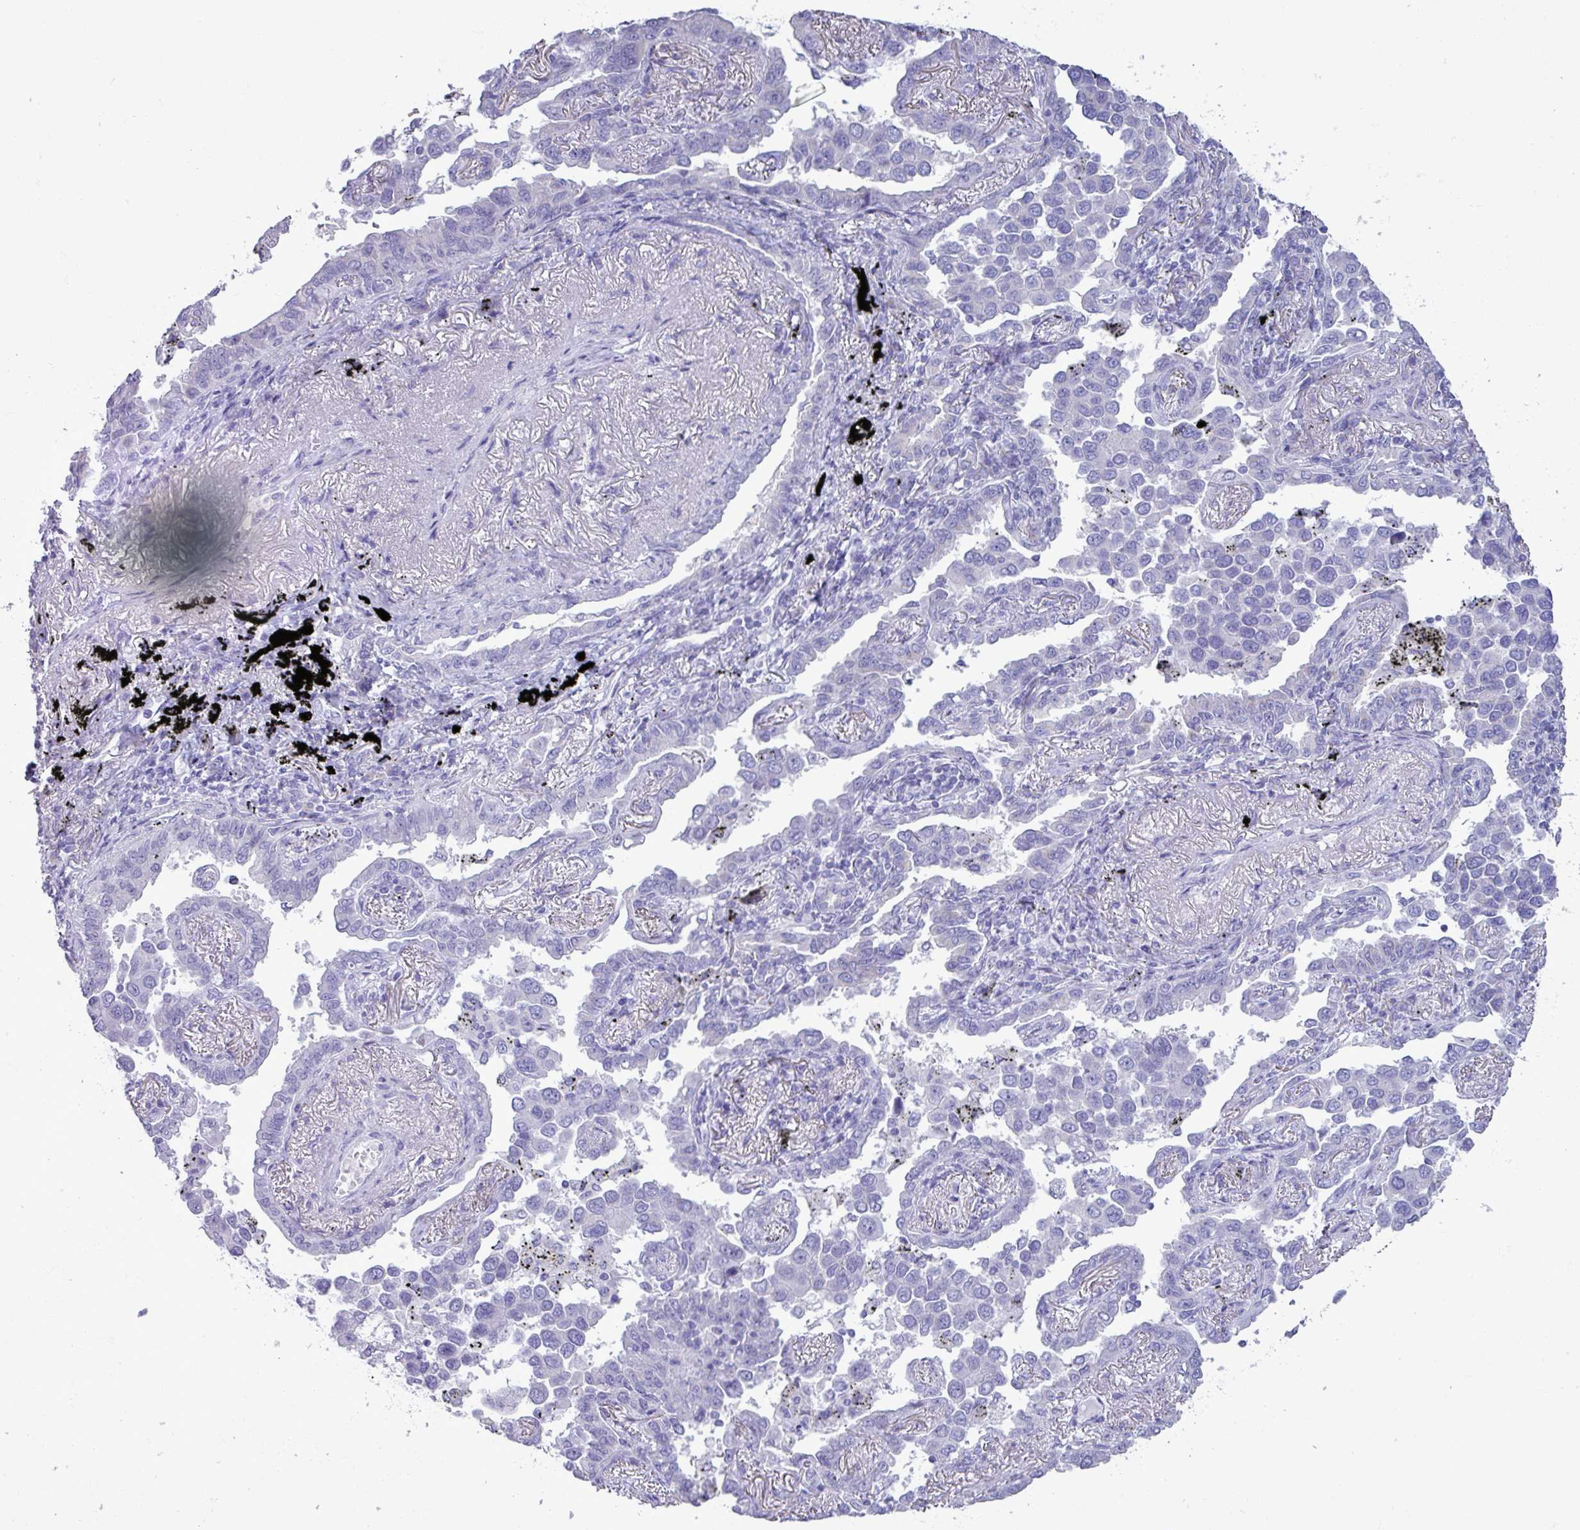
{"staining": {"intensity": "negative", "quantity": "none", "location": "none"}, "tissue": "lung cancer", "cell_type": "Tumor cells", "image_type": "cancer", "snomed": [{"axis": "morphology", "description": "Adenocarcinoma, NOS"}, {"axis": "topography", "description": "Lung"}], "caption": "Immunohistochemical staining of human lung cancer (adenocarcinoma) exhibits no significant staining in tumor cells.", "gene": "STIMATE", "patient": {"sex": "male", "age": 67}}